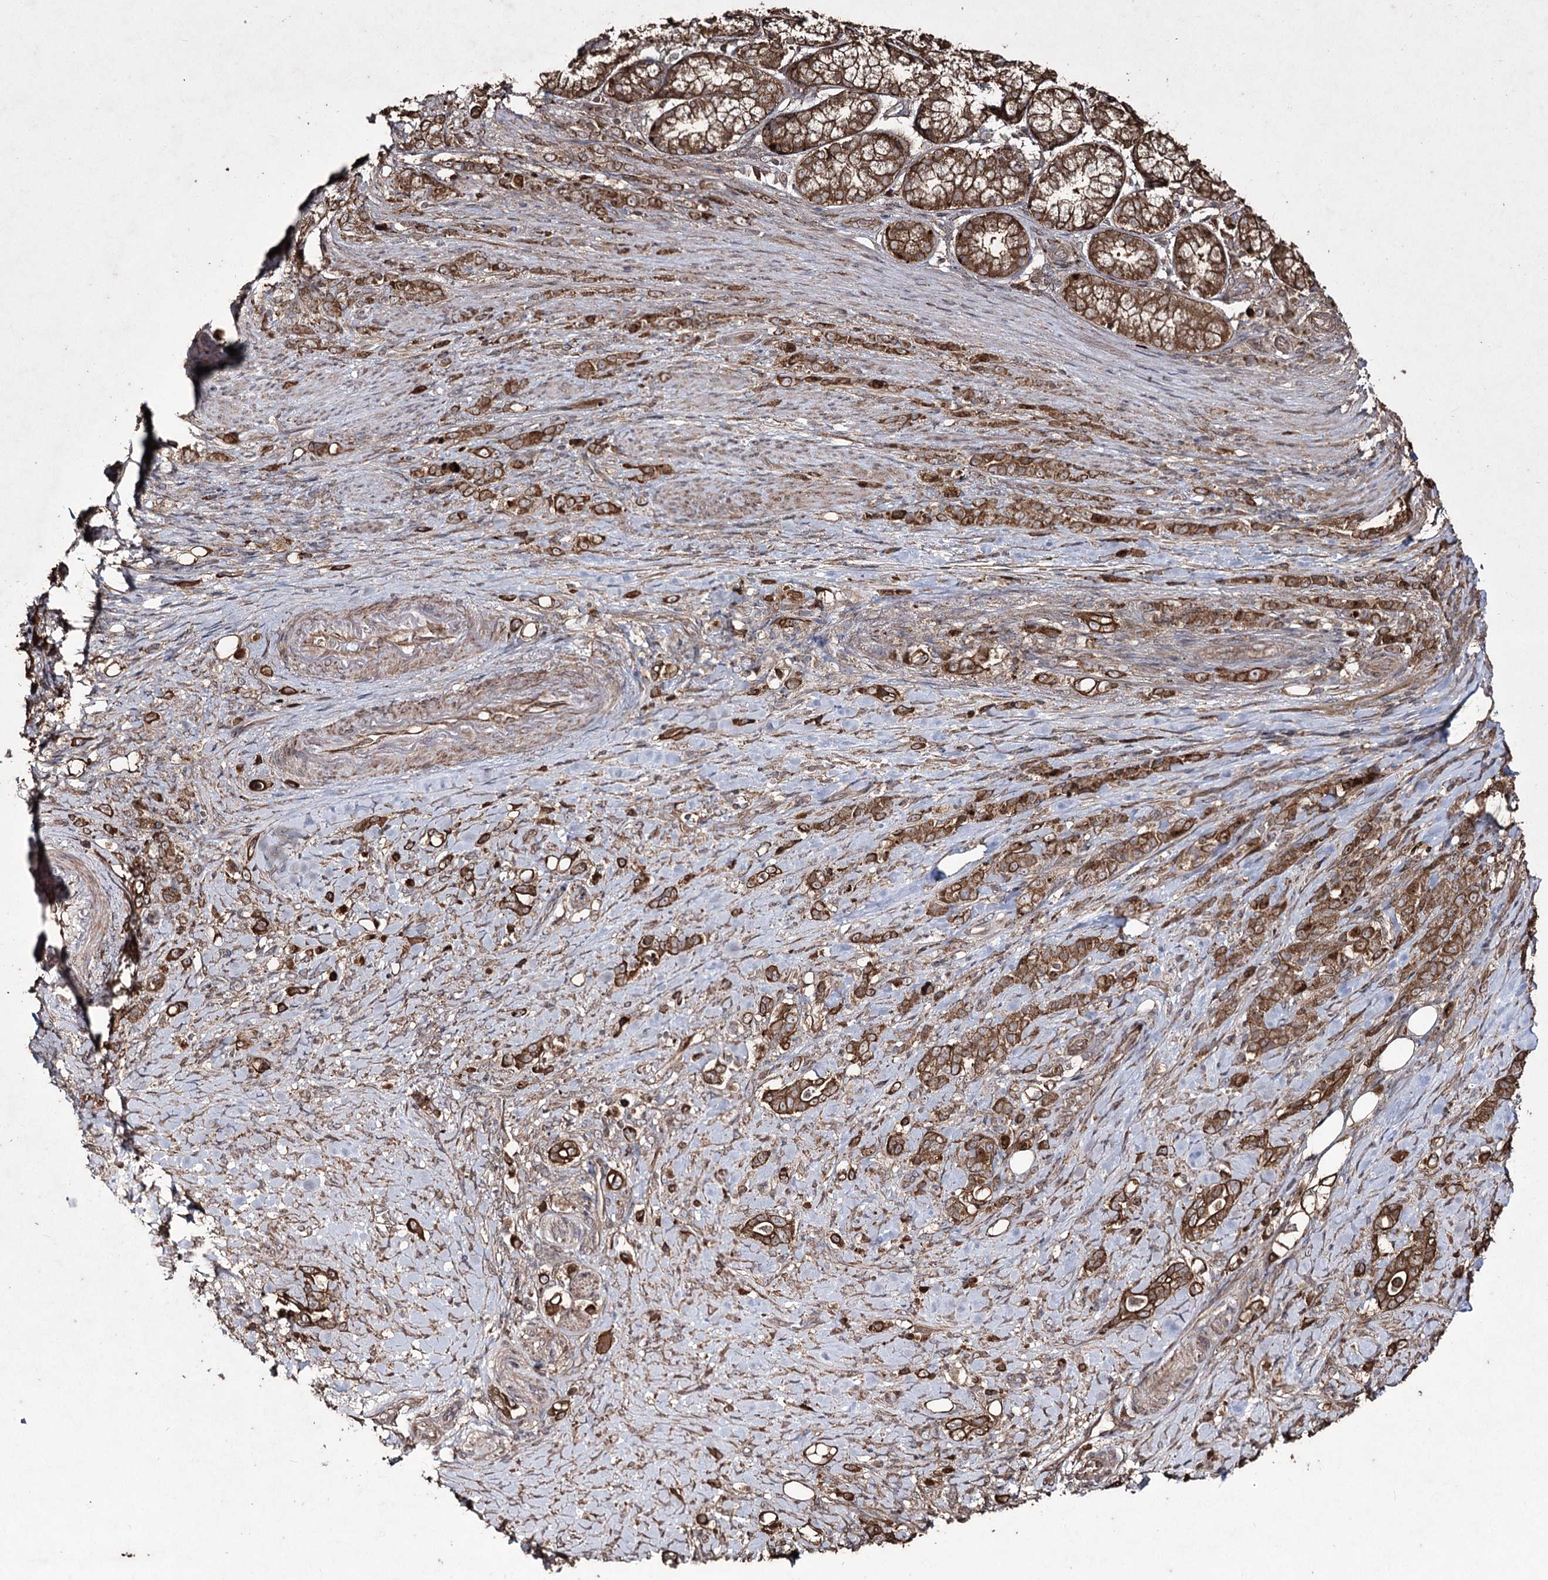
{"staining": {"intensity": "strong", "quantity": ">75%", "location": "cytoplasmic/membranous"}, "tissue": "stomach cancer", "cell_type": "Tumor cells", "image_type": "cancer", "snomed": [{"axis": "morphology", "description": "Adenocarcinoma, NOS"}, {"axis": "topography", "description": "Stomach"}], "caption": "Protein staining of stomach cancer (adenocarcinoma) tissue shows strong cytoplasmic/membranous staining in about >75% of tumor cells.", "gene": "PRC1", "patient": {"sex": "female", "age": 79}}